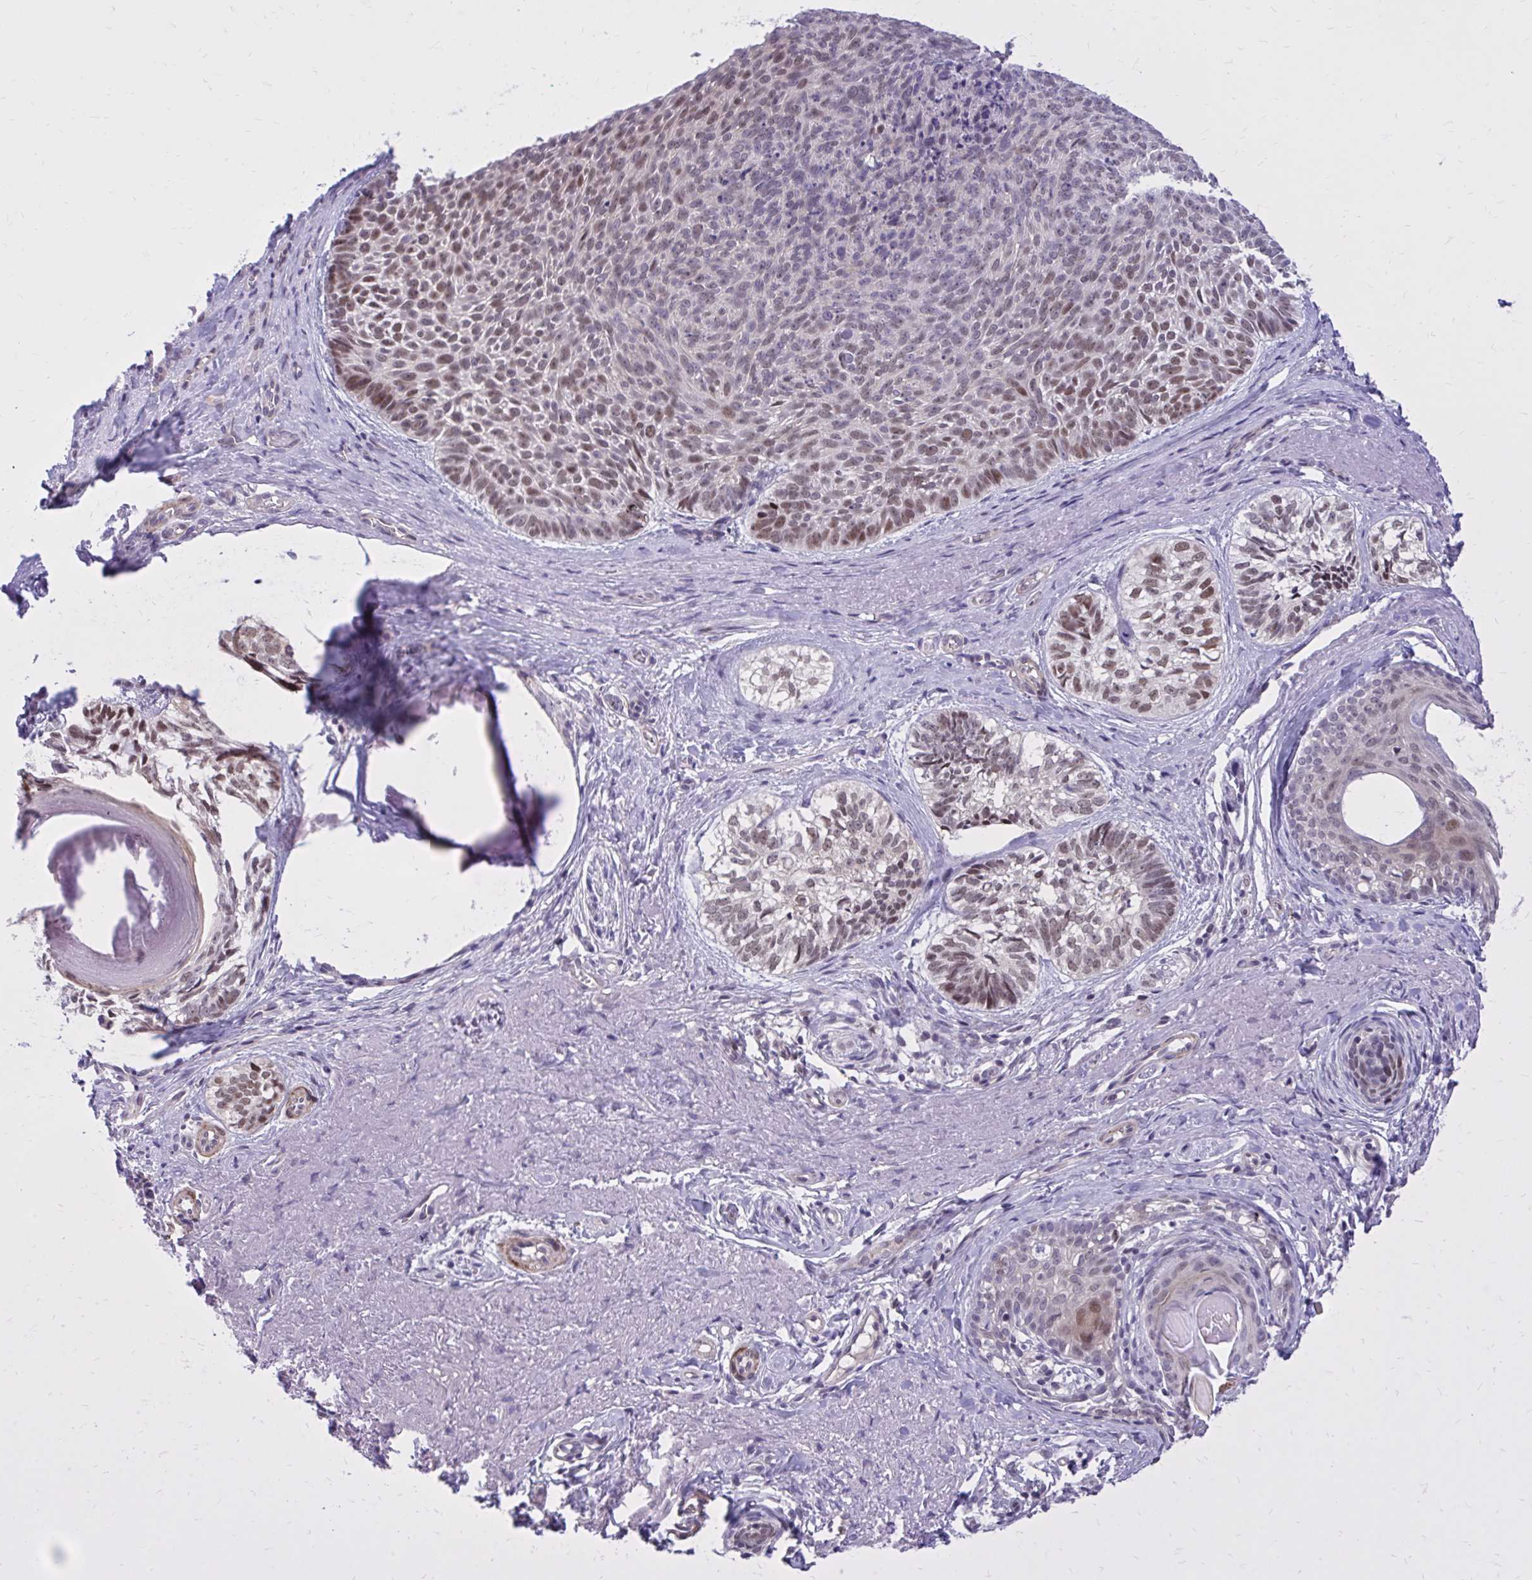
{"staining": {"intensity": "moderate", "quantity": "25%-75%", "location": "nuclear"}, "tissue": "skin cancer", "cell_type": "Tumor cells", "image_type": "cancer", "snomed": [{"axis": "morphology", "description": "Basal cell carcinoma"}, {"axis": "topography", "description": "Skin"}, {"axis": "topography", "description": "Skin of face"}, {"axis": "topography", "description": "Skin of nose"}], "caption": "A photomicrograph of human basal cell carcinoma (skin) stained for a protein reveals moderate nuclear brown staining in tumor cells.", "gene": "ZBTB25", "patient": {"sex": "female", "age": 86}}